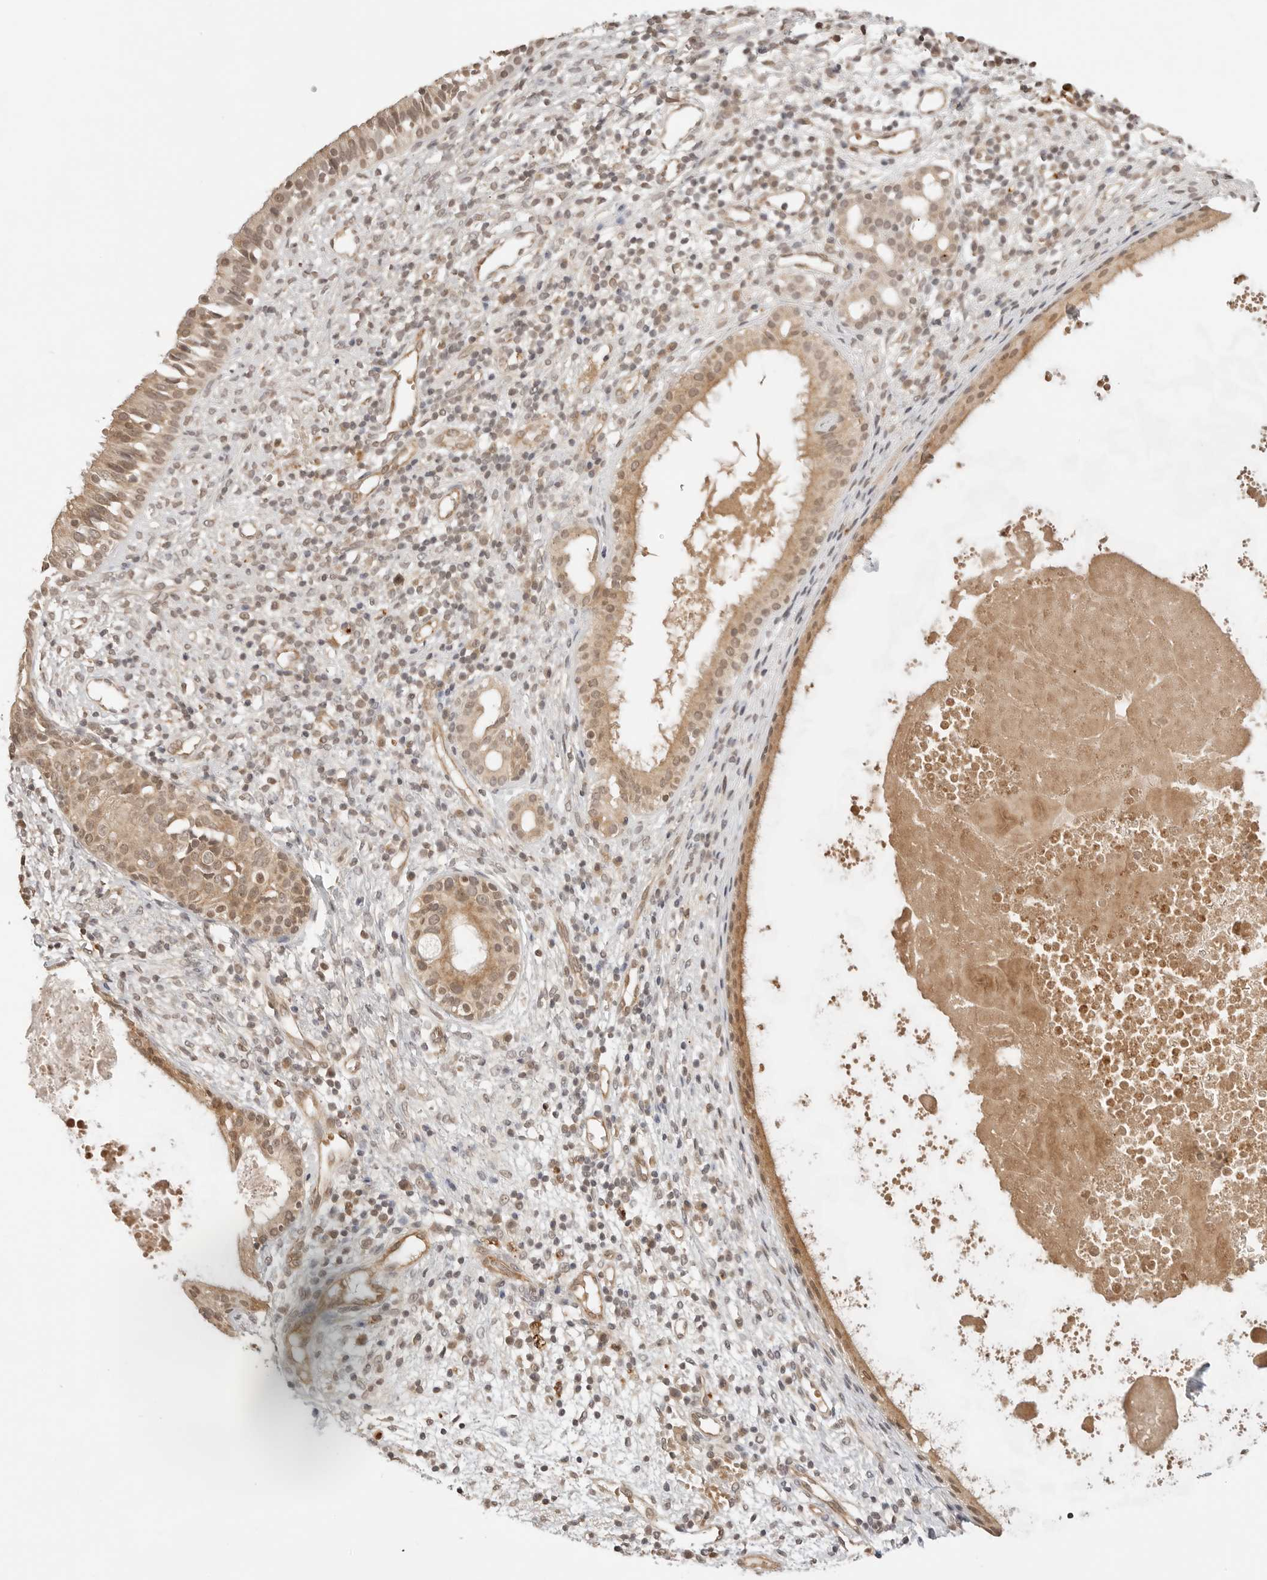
{"staining": {"intensity": "moderate", "quantity": ">75%", "location": "cytoplasmic/membranous,nuclear"}, "tissue": "nasopharynx", "cell_type": "Respiratory epithelial cells", "image_type": "normal", "snomed": [{"axis": "morphology", "description": "Normal tissue, NOS"}, {"axis": "topography", "description": "Nasopharynx"}], "caption": "High-power microscopy captured an IHC histopathology image of benign nasopharynx, revealing moderate cytoplasmic/membranous,nuclear expression in about >75% of respiratory epithelial cells. The staining was performed using DAB (3,3'-diaminobenzidine) to visualize the protein expression in brown, while the nuclei were stained in blue with hematoxylin (Magnification: 20x).", "gene": "GPR34", "patient": {"sex": "male", "age": 22}}